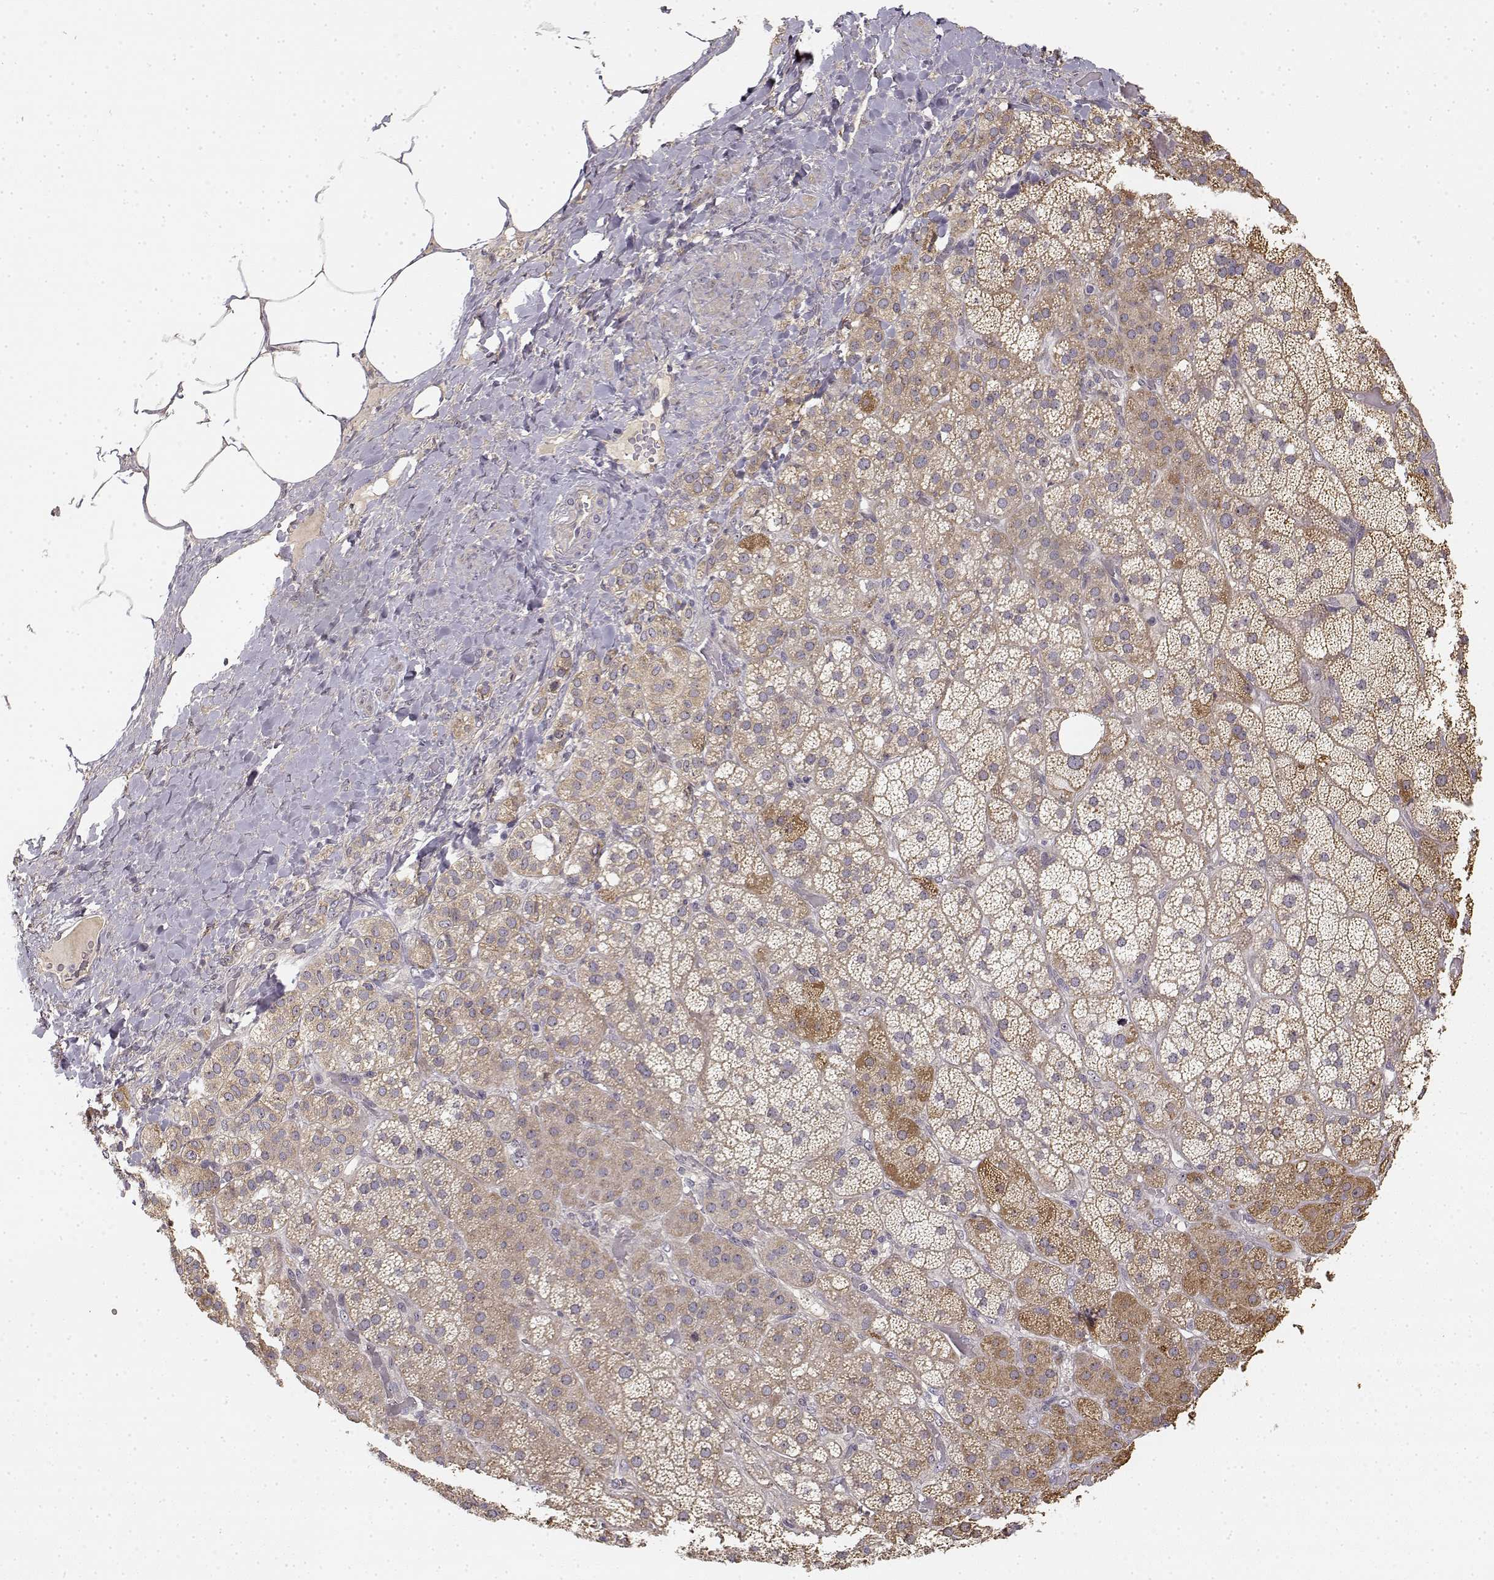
{"staining": {"intensity": "moderate", "quantity": ">75%", "location": "cytoplasmic/membranous"}, "tissue": "adrenal gland", "cell_type": "Glandular cells", "image_type": "normal", "snomed": [{"axis": "morphology", "description": "Normal tissue, NOS"}, {"axis": "topography", "description": "Adrenal gland"}], "caption": "A medium amount of moderate cytoplasmic/membranous staining is appreciated in about >75% of glandular cells in normal adrenal gland. The staining was performed using DAB (3,3'-diaminobenzidine), with brown indicating positive protein expression. Nuclei are stained blue with hematoxylin.", "gene": "MED12L", "patient": {"sex": "male", "age": 57}}